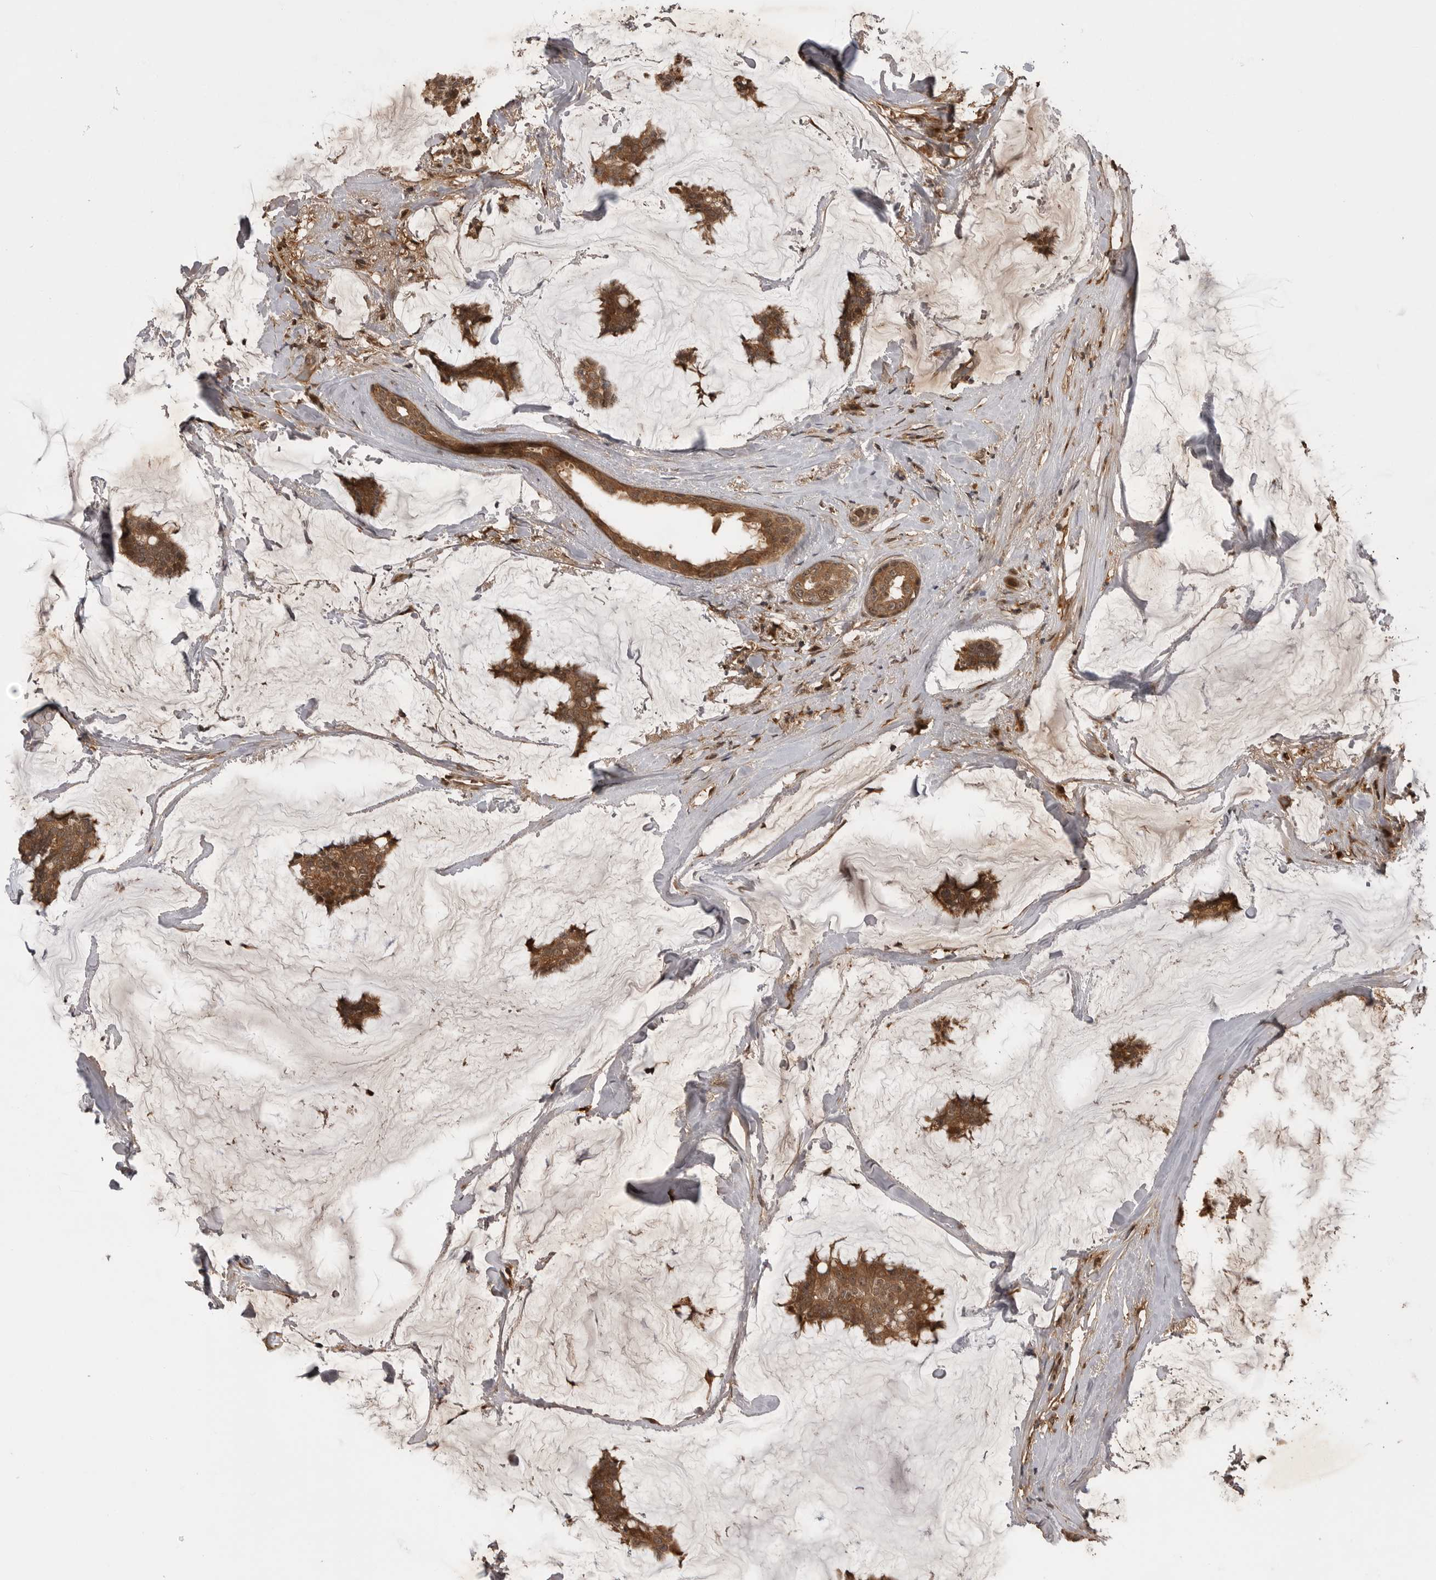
{"staining": {"intensity": "strong", "quantity": ">75%", "location": "cytoplasmic/membranous,nuclear"}, "tissue": "breast cancer", "cell_type": "Tumor cells", "image_type": "cancer", "snomed": [{"axis": "morphology", "description": "Duct carcinoma"}, {"axis": "topography", "description": "Breast"}], "caption": "Brown immunohistochemical staining in breast invasive ductal carcinoma reveals strong cytoplasmic/membranous and nuclear expression in approximately >75% of tumor cells. (DAB IHC with brightfield microscopy, high magnification).", "gene": "AKAP7", "patient": {"sex": "female", "age": 93}}